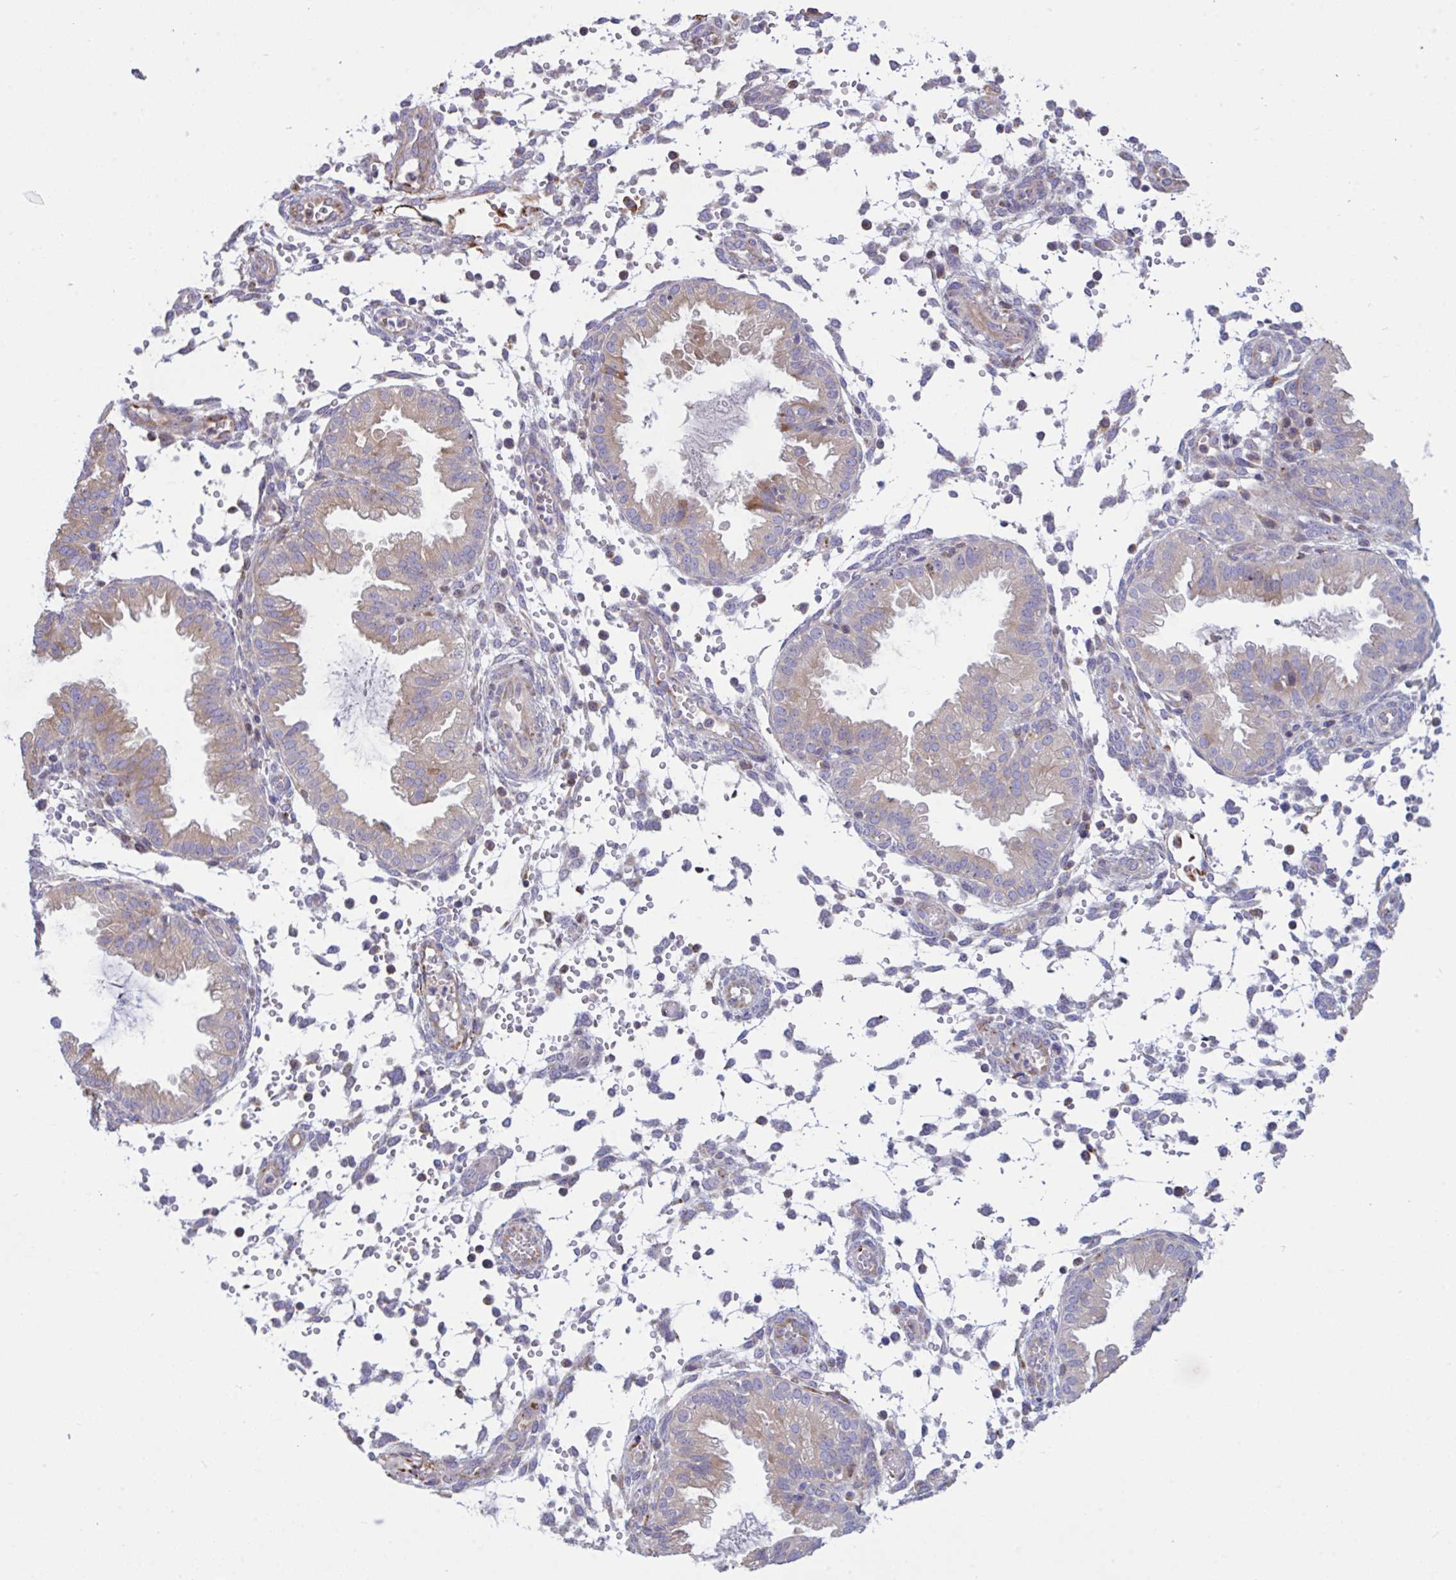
{"staining": {"intensity": "moderate", "quantity": "<25%", "location": "cytoplasmic/membranous"}, "tissue": "endometrium", "cell_type": "Cells in endometrial stroma", "image_type": "normal", "snomed": [{"axis": "morphology", "description": "Normal tissue, NOS"}, {"axis": "topography", "description": "Endometrium"}], "caption": "Immunohistochemistry (IHC) (DAB (3,3'-diaminobenzidine)) staining of normal endometrium displays moderate cytoplasmic/membranous protein expression in approximately <25% of cells in endometrial stroma.", "gene": "MYMK", "patient": {"sex": "female", "age": 33}}